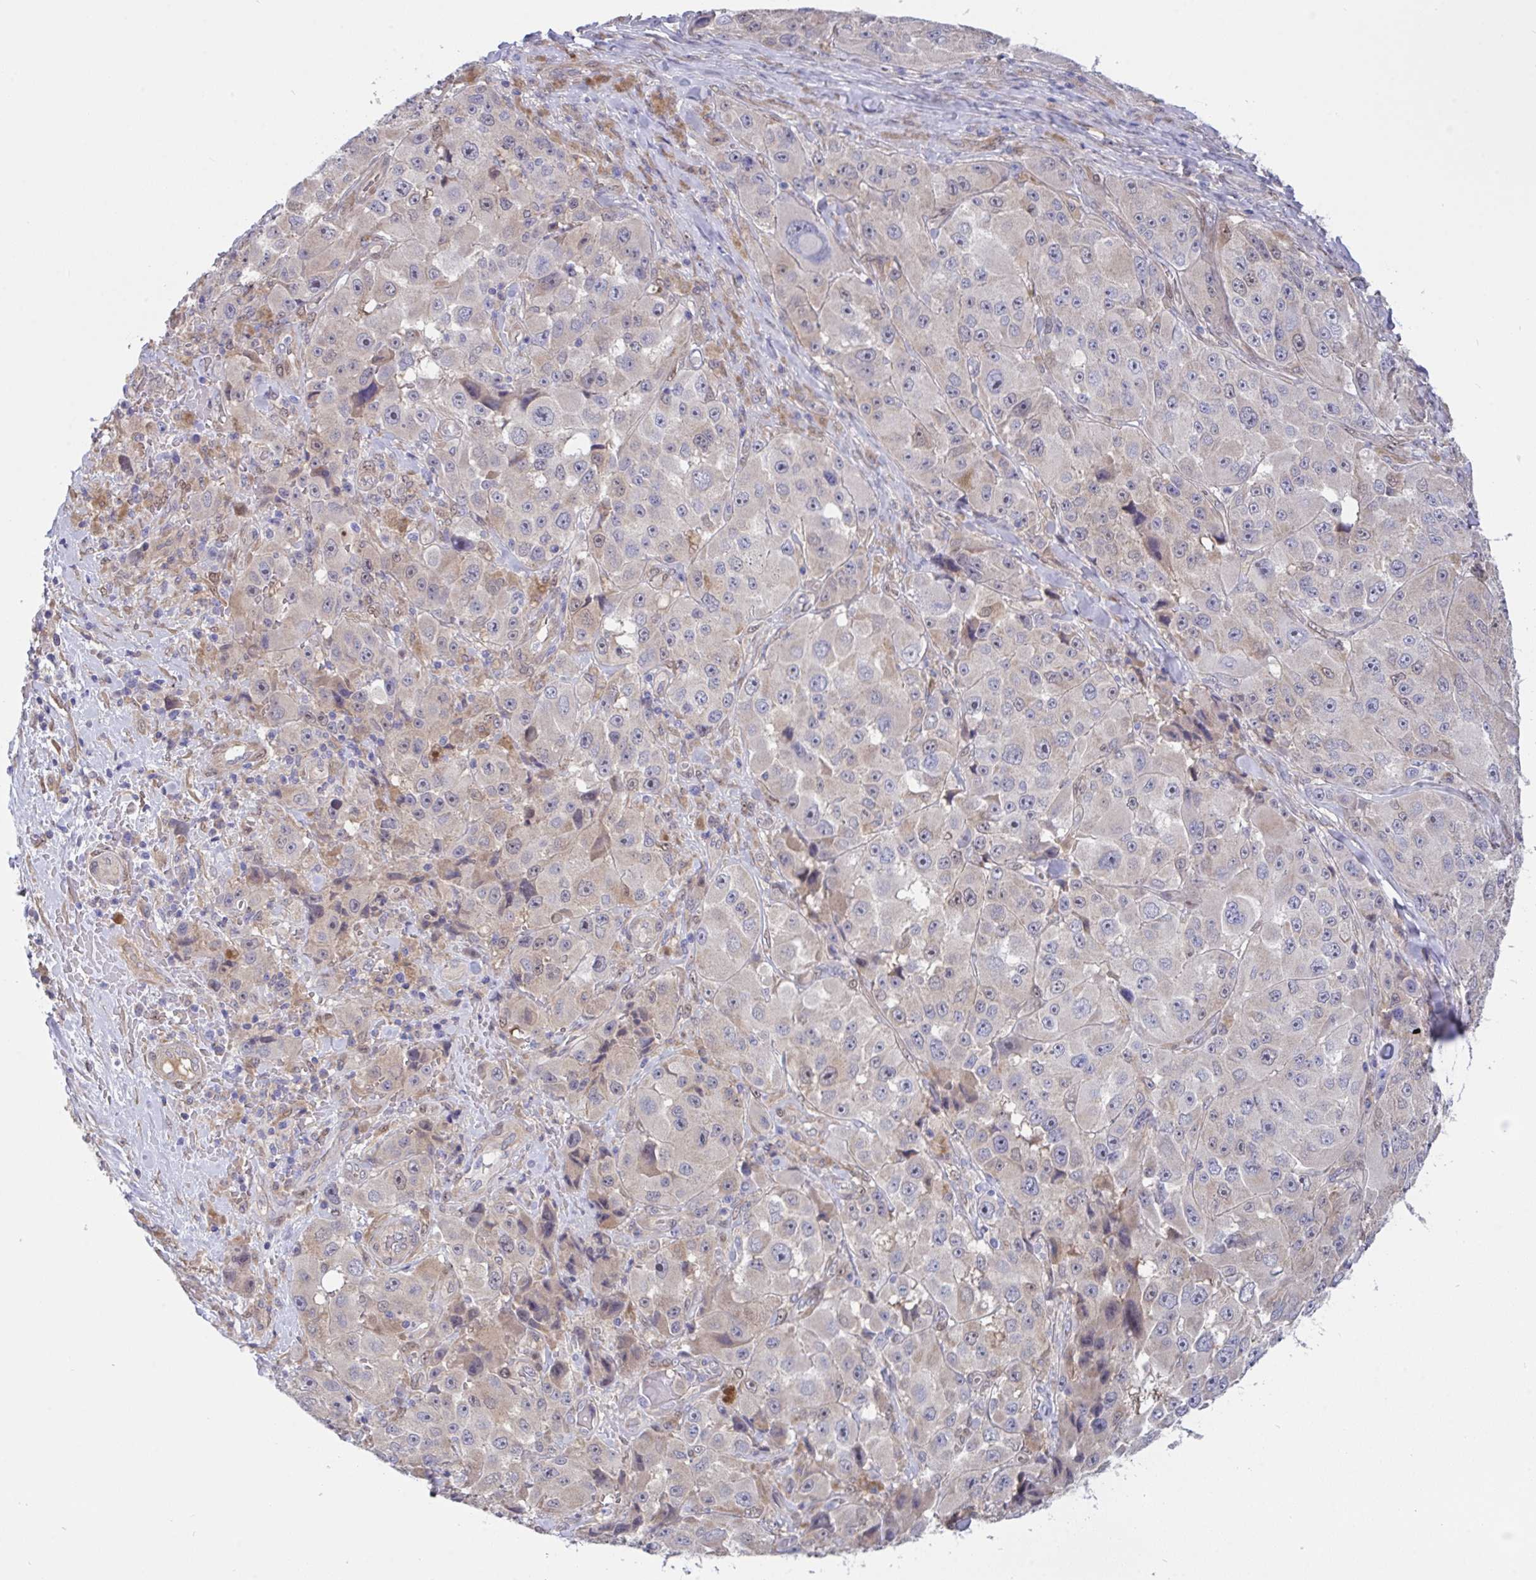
{"staining": {"intensity": "negative", "quantity": "none", "location": "none"}, "tissue": "melanoma", "cell_type": "Tumor cells", "image_type": "cancer", "snomed": [{"axis": "morphology", "description": "Malignant melanoma, Metastatic site"}, {"axis": "topography", "description": "Lymph node"}], "caption": "The micrograph exhibits no significant expression in tumor cells of malignant melanoma (metastatic site).", "gene": "L3HYPDH", "patient": {"sex": "male", "age": 62}}